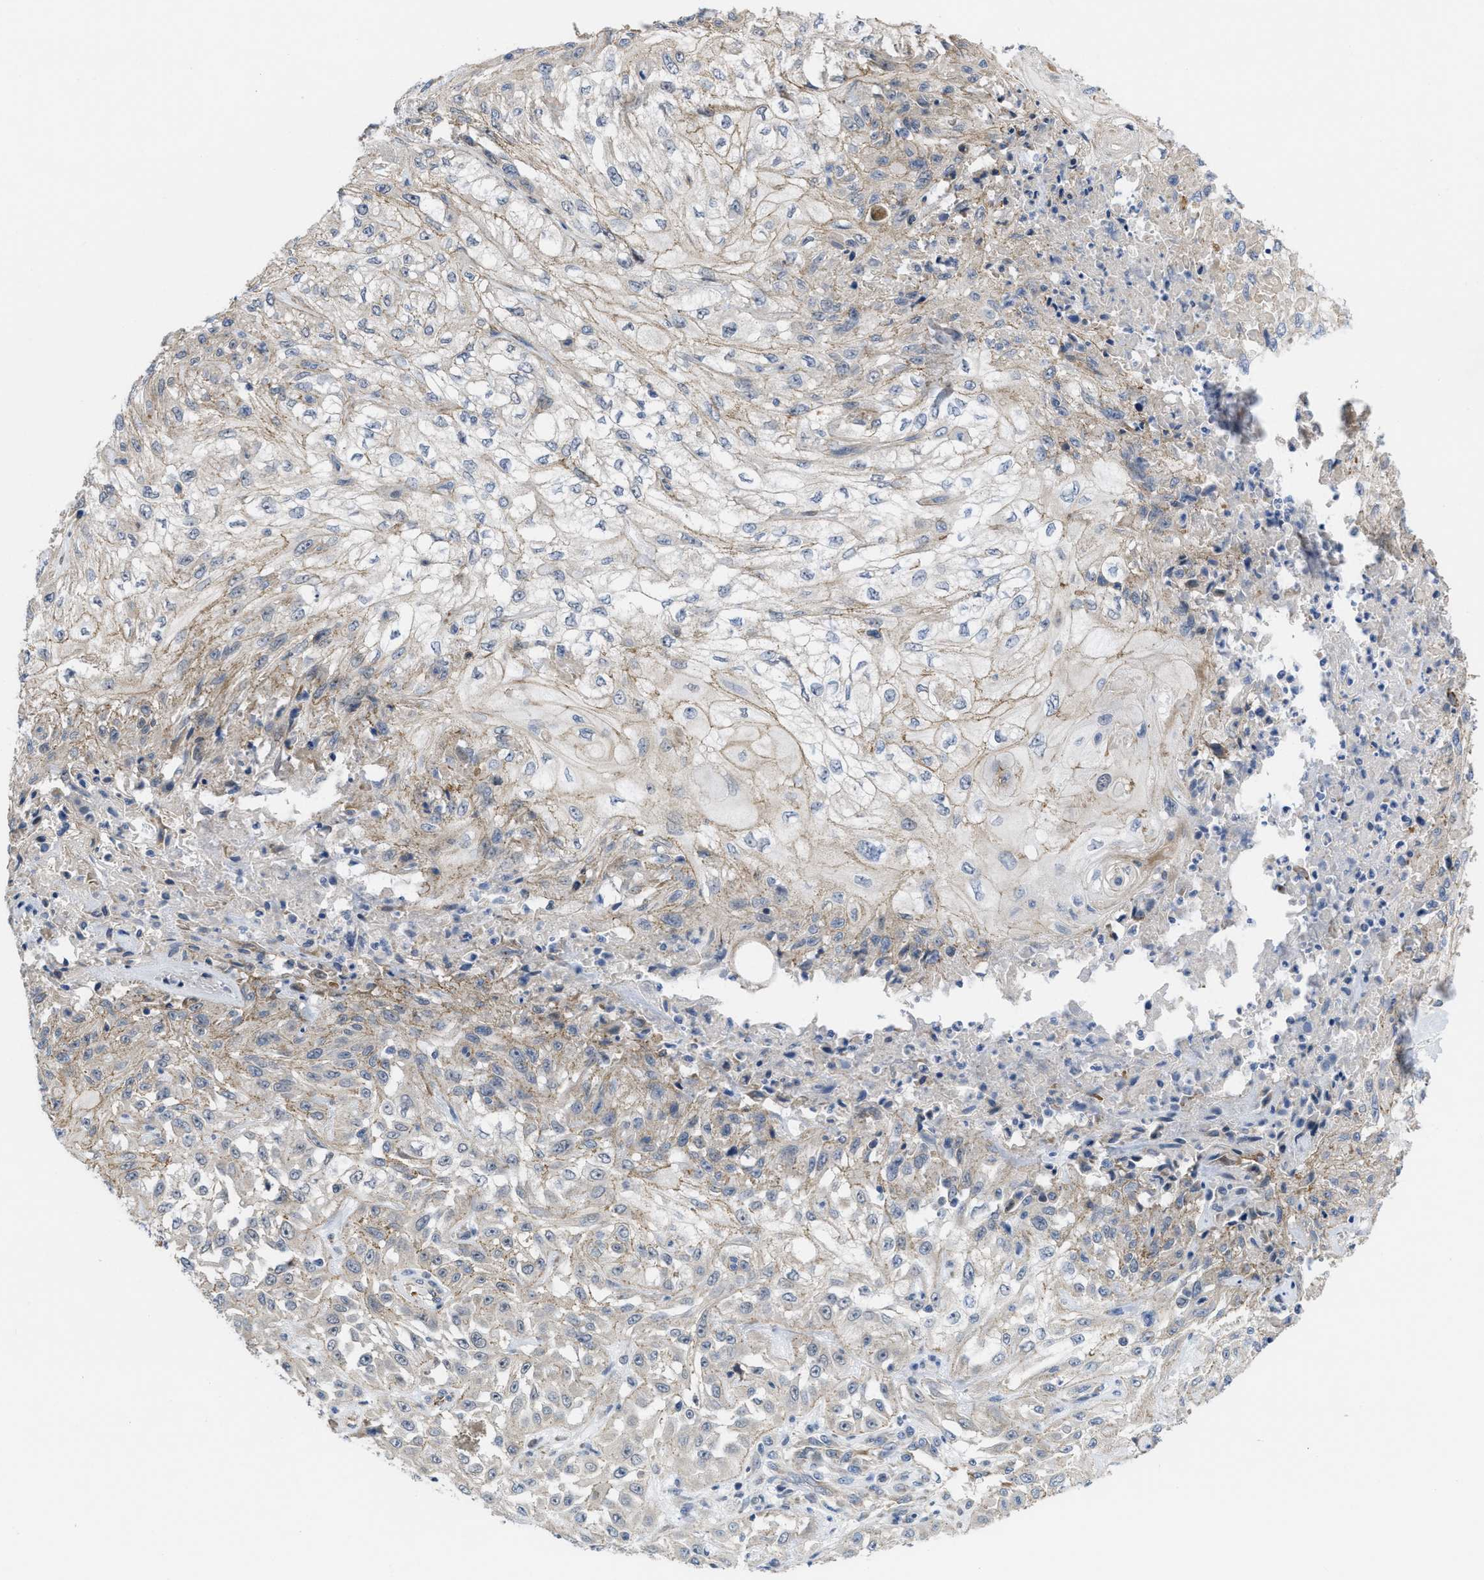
{"staining": {"intensity": "weak", "quantity": "<25%", "location": "cytoplasmic/membranous"}, "tissue": "skin cancer", "cell_type": "Tumor cells", "image_type": "cancer", "snomed": [{"axis": "morphology", "description": "Squamous cell carcinoma, NOS"}, {"axis": "morphology", "description": "Squamous cell carcinoma, metastatic, NOS"}, {"axis": "topography", "description": "Skin"}, {"axis": "topography", "description": "Lymph node"}], "caption": "Immunohistochemical staining of squamous cell carcinoma (skin) displays no significant staining in tumor cells.", "gene": "CDPF1", "patient": {"sex": "male", "age": 75}}